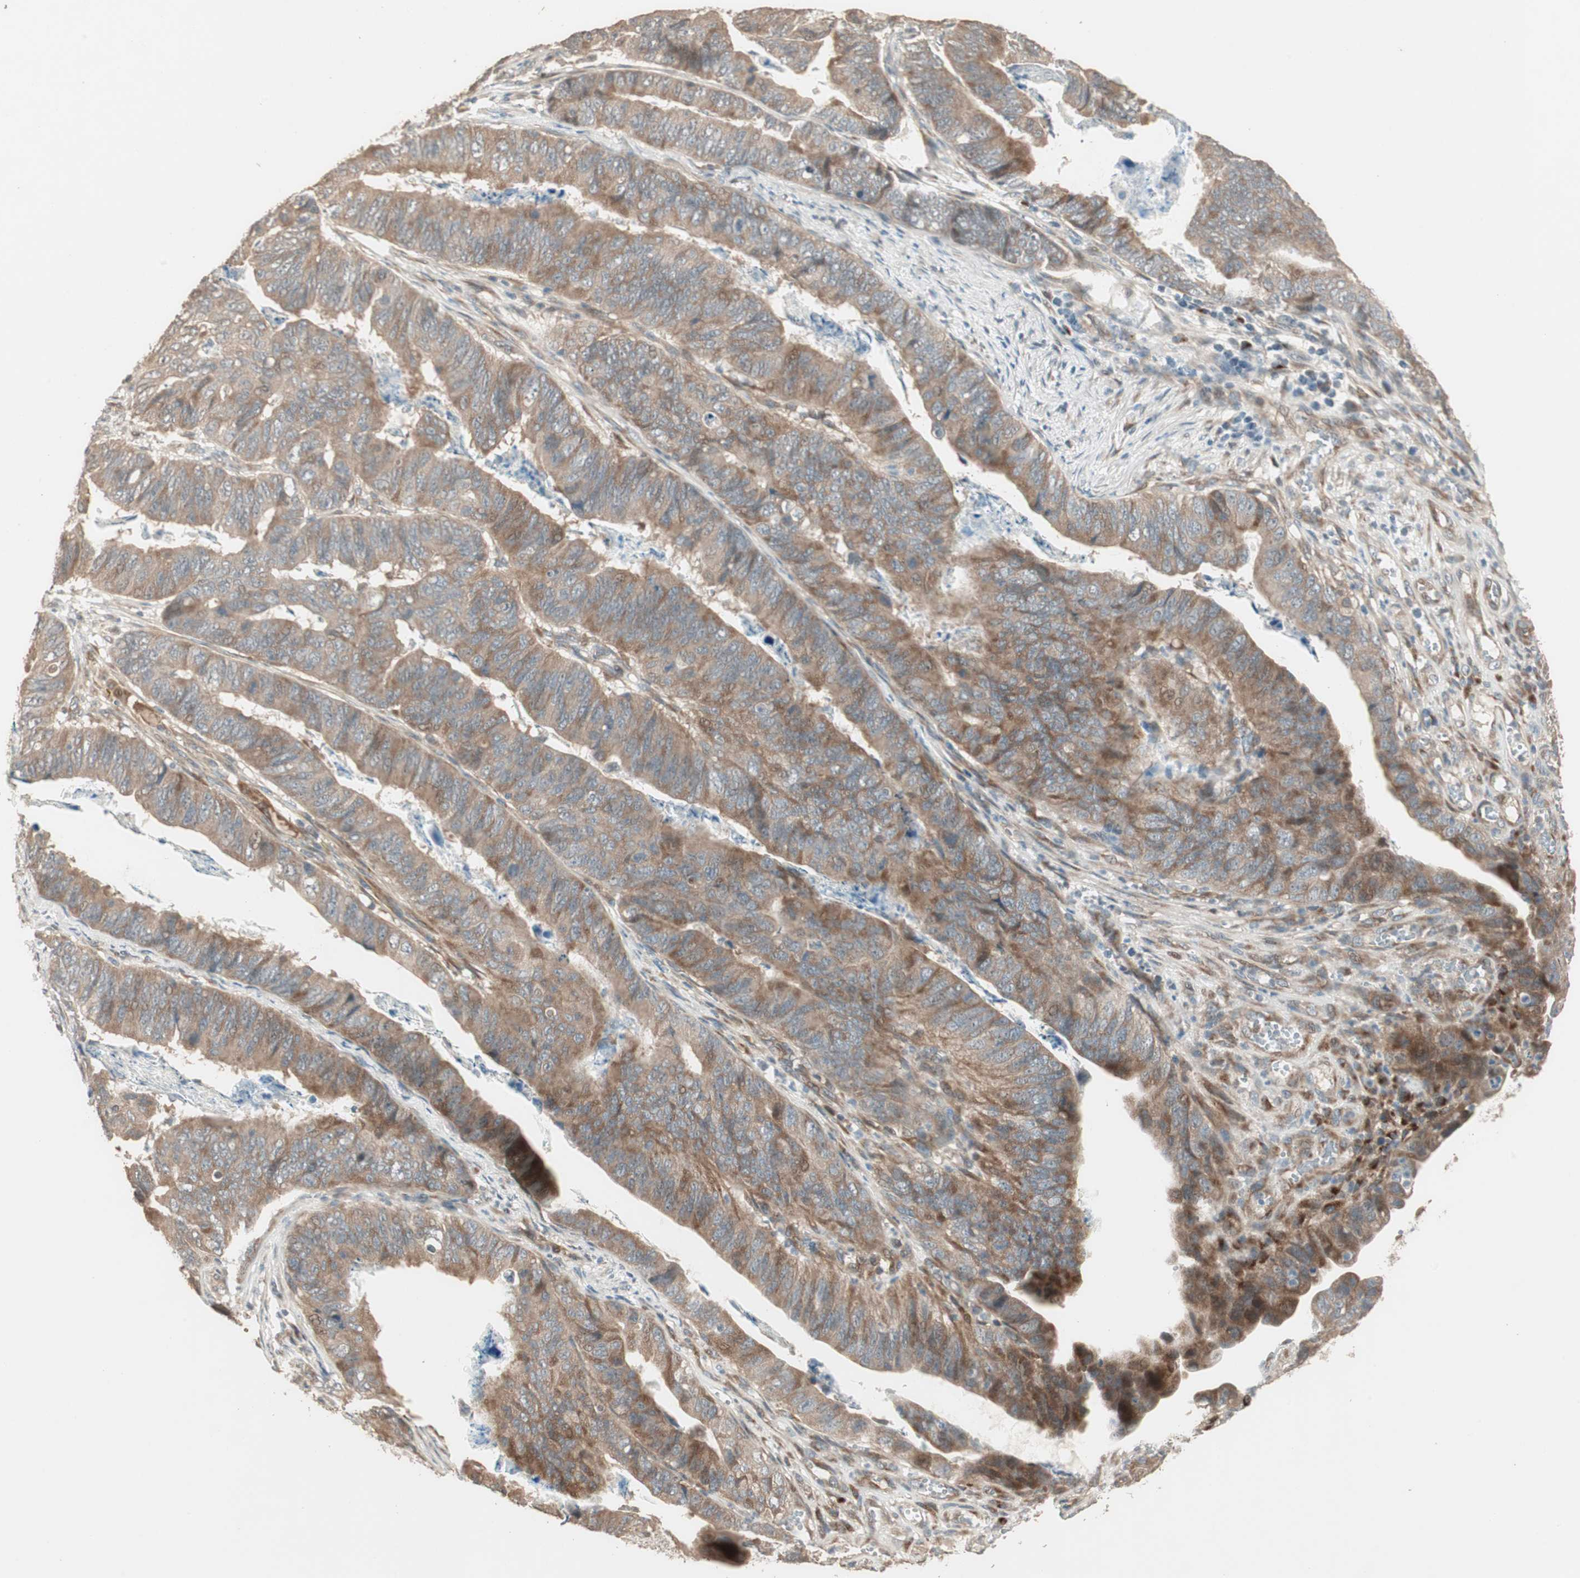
{"staining": {"intensity": "moderate", "quantity": ">75%", "location": "cytoplasmic/membranous"}, "tissue": "stomach cancer", "cell_type": "Tumor cells", "image_type": "cancer", "snomed": [{"axis": "morphology", "description": "Adenocarcinoma, NOS"}, {"axis": "topography", "description": "Stomach, lower"}], "caption": "Stomach cancer (adenocarcinoma) tissue exhibits moderate cytoplasmic/membranous staining in approximately >75% of tumor cells", "gene": "RARRES1", "patient": {"sex": "male", "age": 77}}